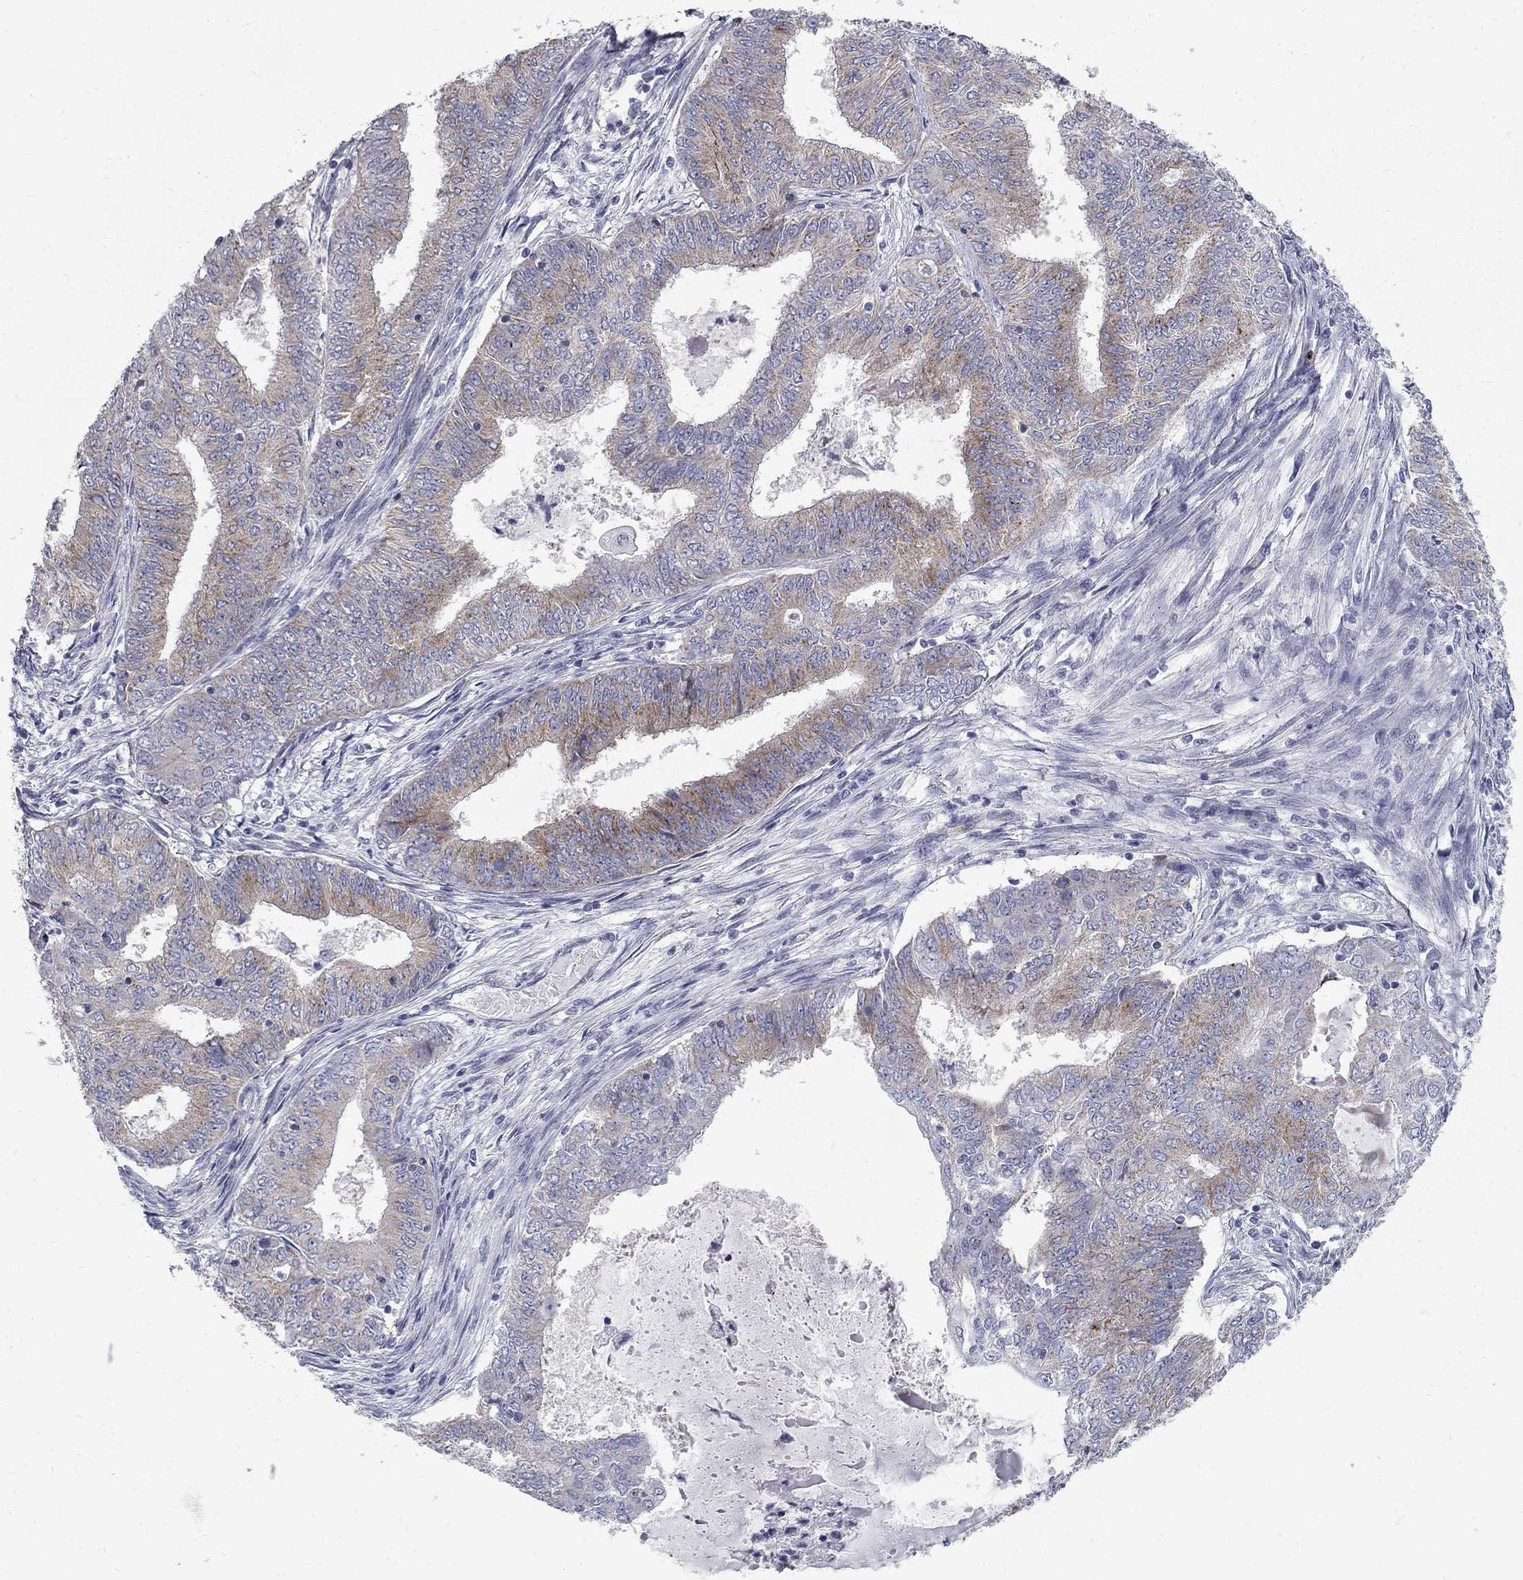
{"staining": {"intensity": "moderate", "quantity": "<25%", "location": "cytoplasmic/membranous"}, "tissue": "endometrial cancer", "cell_type": "Tumor cells", "image_type": "cancer", "snomed": [{"axis": "morphology", "description": "Adenocarcinoma, NOS"}, {"axis": "topography", "description": "Endometrium"}], "caption": "Immunohistochemistry (IHC) micrograph of endometrial cancer stained for a protein (brown), which reveals low levels of moderate cytoplasmic/membranous expression in about <25% of tumor cells.", "gene": "CLIC6", "patient": {"sex": "female", "age": 62}}